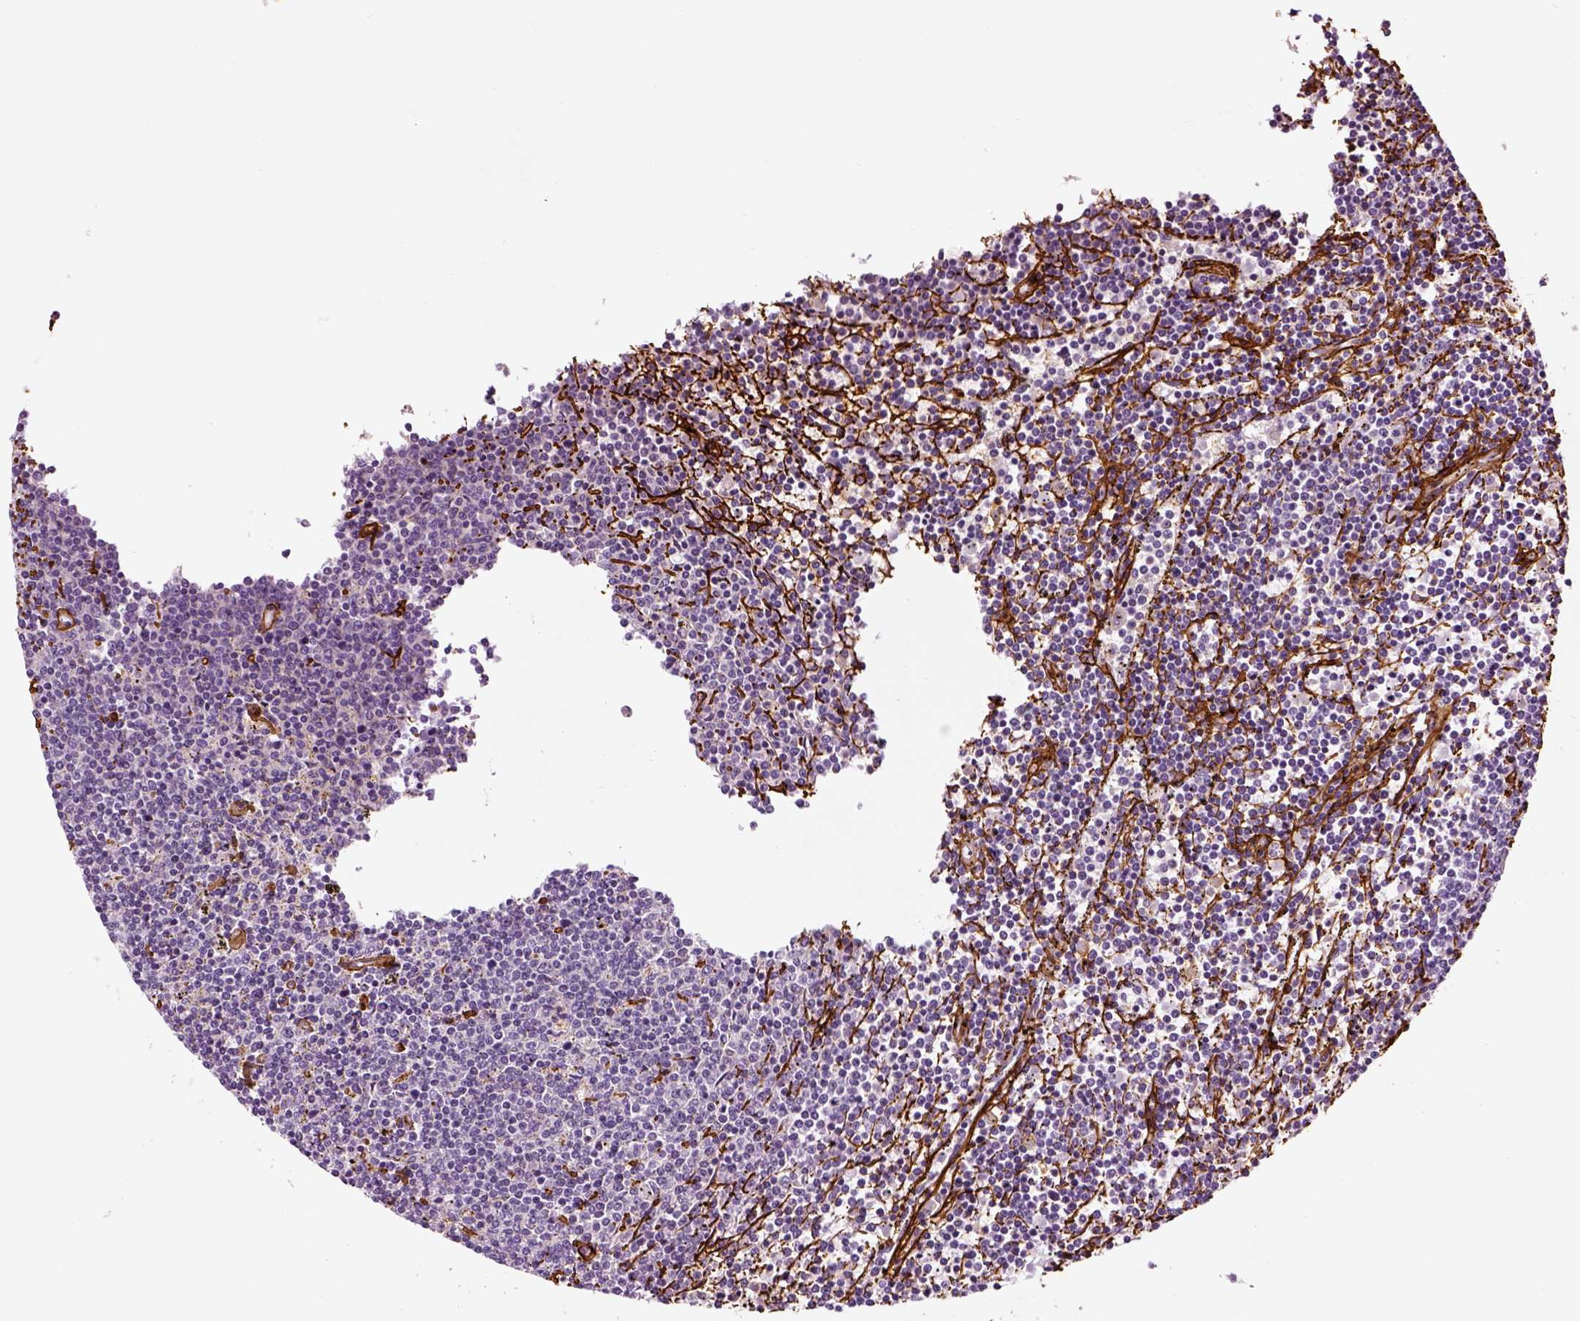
{"staining": {"intensity": "negative", "quantity": "none", "location": "none"}, "tissue": "lymphoma", "cell_type": "Tumor cells", "image_type": "cancer", "snomed": [{"axis": "morphology", "description": "Malignant lymphoma, non-Hodgkin's type, Low grade"}, {"axis": "topography", "description": "Spleen"}], "caption": "High magnification brightfield microscopy of lymphoma stained with DAB (brown) and counterstained with hematoxylin (blue): tumor cells show no significant expression.", "gene": "COL6A2", "patient": {"sex": "female", "age": 50}}